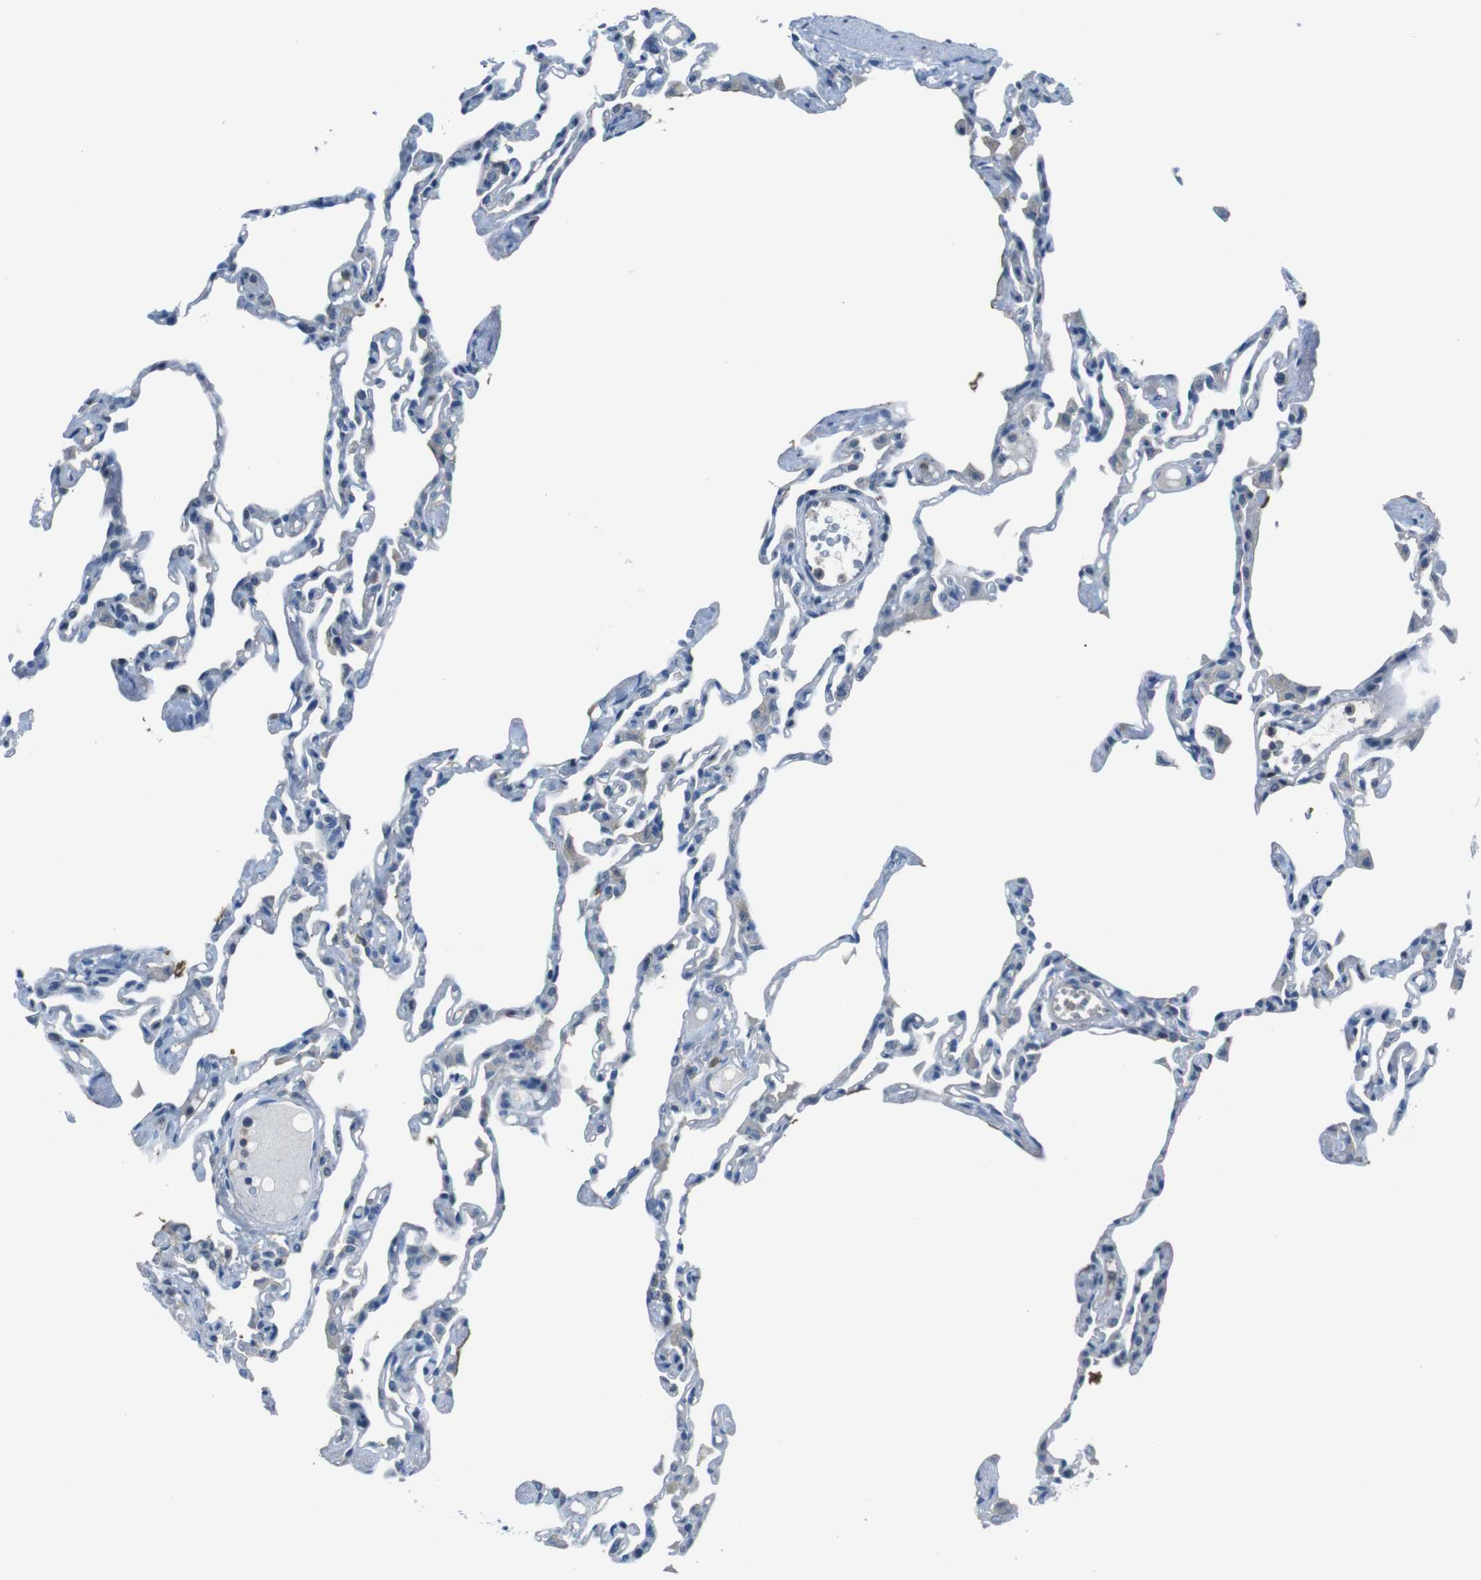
{"staining": {"intensity": "negative", "quantity": "none", "location": "none"}, "tissue": "lung", "cell_type": "Alveolar cells", "image_type": "normal", "snomed": [{"axis": "morphology", "description": "Normal tissue, NOS"}, {"axis": "topography", "description": "Lung"}], "caption": "A photomicrograph of human lung is negative for staining in alveolar cells. (DAB (3,3'-diaminobenzidine) IHC, high magnification).", "gene": "NANOS2", "patient": {"sex": "female", "age": 49}}